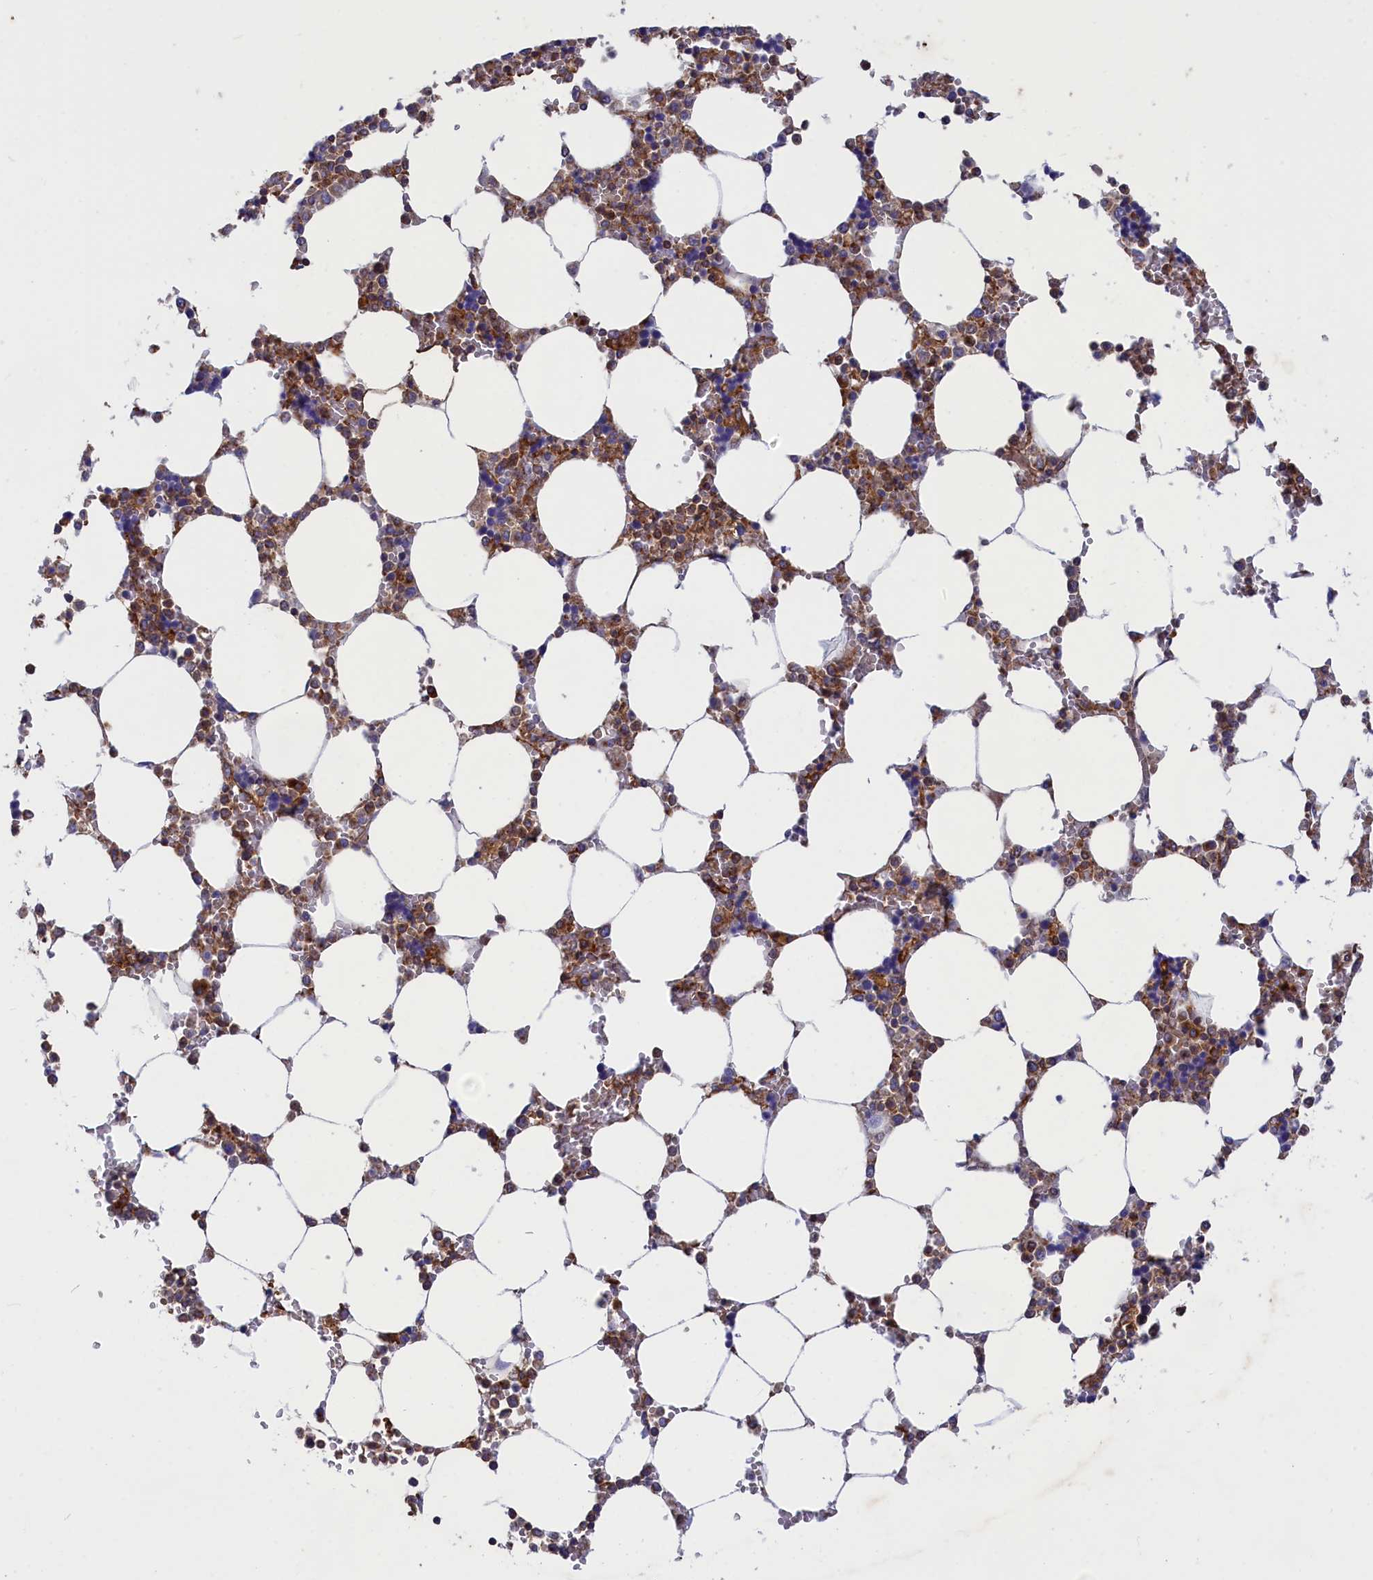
{"staining": {"intensity": "weak", "quantity": ">75%", "location": "cytoplasmic/membranous"}, "tissue": "bone marrow", "cell_type": "Hematopoietic cells", "image_type": "normal", "snomed": [{"axis": "morphology", "description": "Normal tissue, NOS"}, {"axis": "topography", "description": "Bone marrow"}], "caption": "Immunohistochemistry (IHC) of benign human bone marrow exhibits low levels of weak cytoplasmic/membranous expression in approximately >75% of hematopoietic cells. (Stains: DAB (3,3'-diaminobenzidine) in brown, nuclei in blue, Microscopy: brightfield microscopy at high magnification).", "gene": "SCAMP4", "patient": {"sex": "male", "age": 64}}